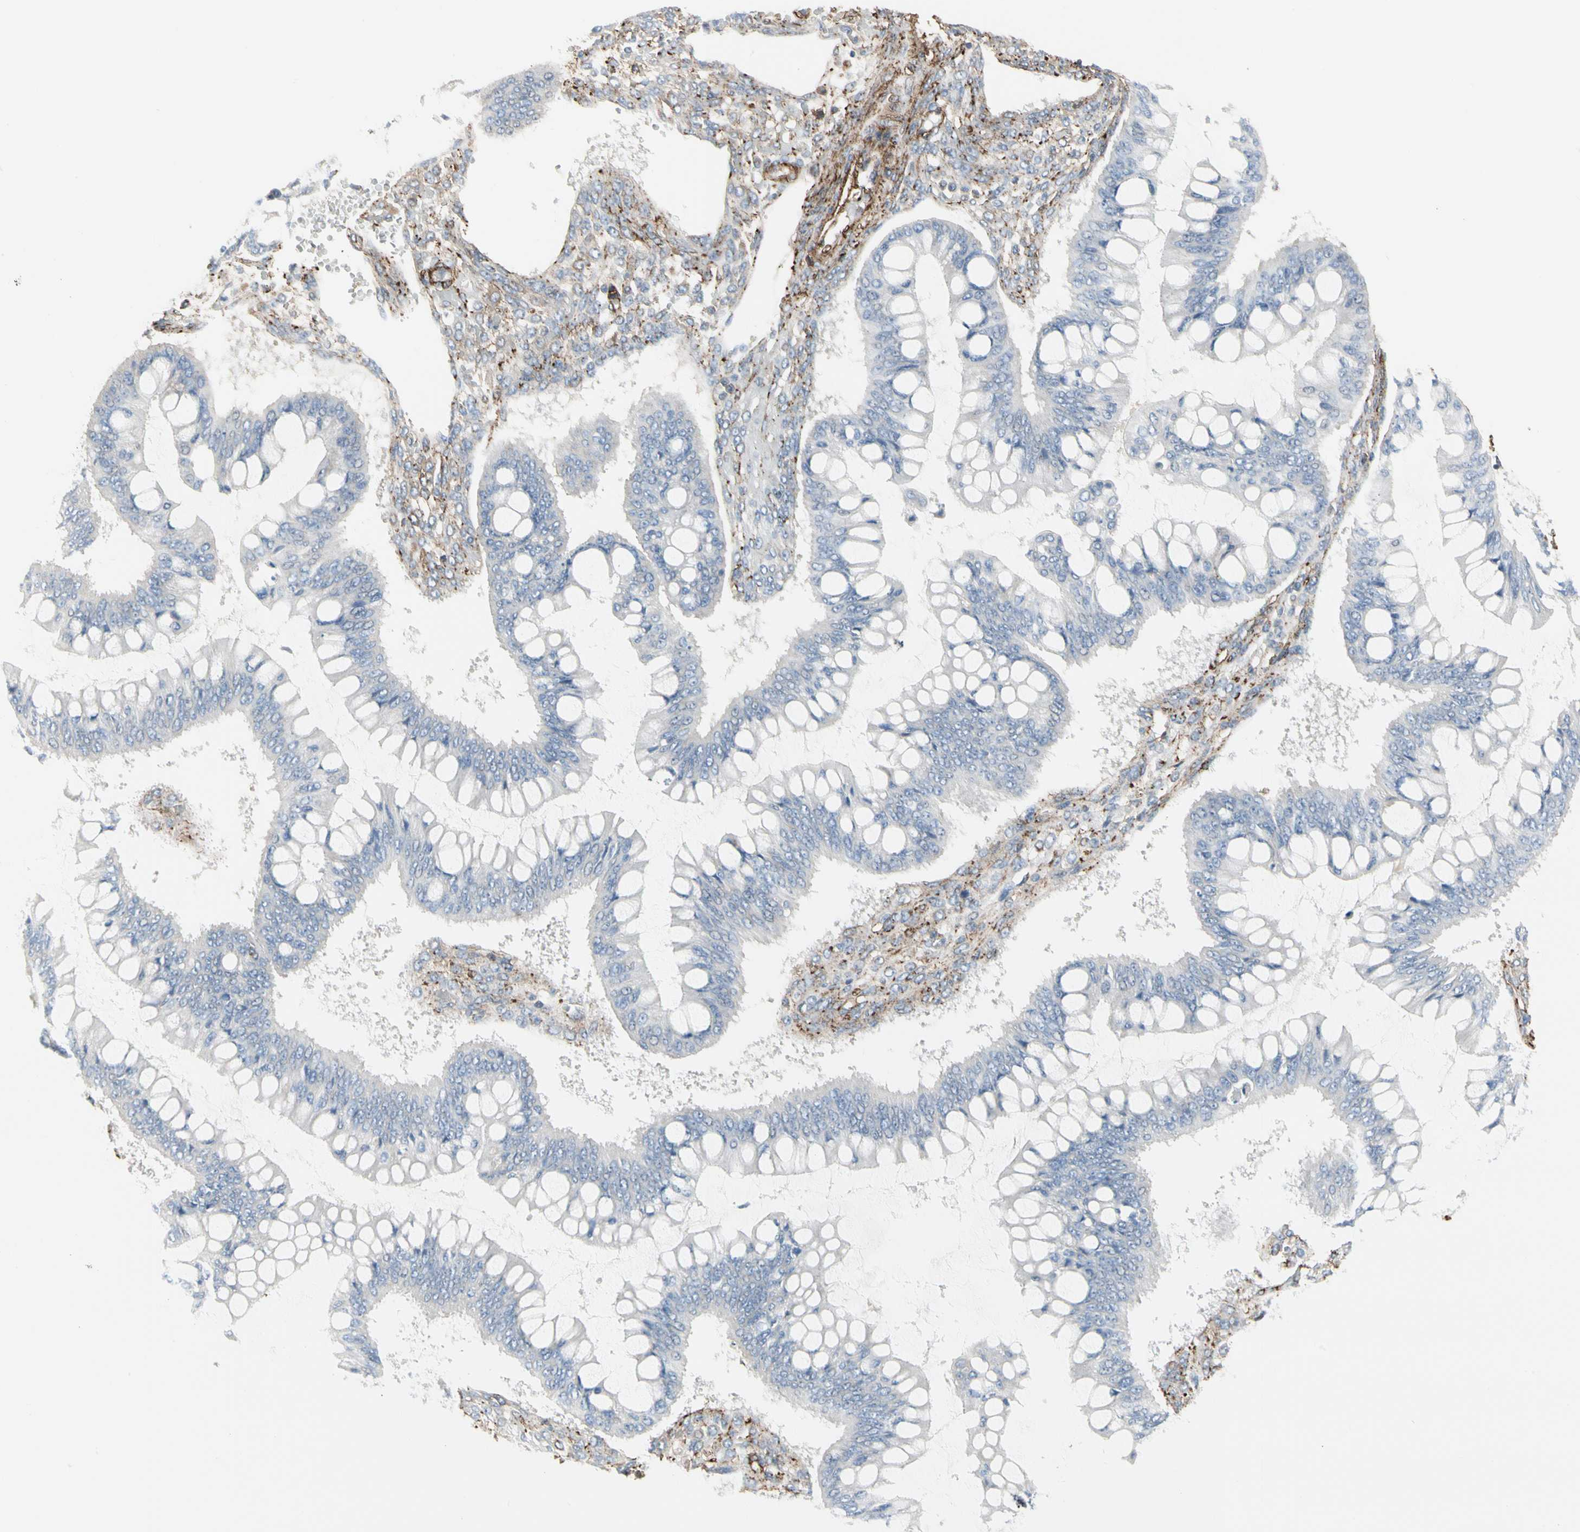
{"staining": {"intensity": "negative", "quantity": "none", "location": "none"}, "tissue": "ovarian cancer", "cell_type": "Tumor cells", "image_type": "cancer", "snomed": [{"axis": "morphology", "description": "Cystadenocarcinoma, mucinous, NOS"}, {"axis": "topography", "description": "Ovary"}], "caption": "This is an IHC image of ovarian cancer (mucinous cystadenocarcinoma). There is no positivity in tumor cells.", "gene": "CLEC2B", "patient": {"sex": "female", "age": 73}}